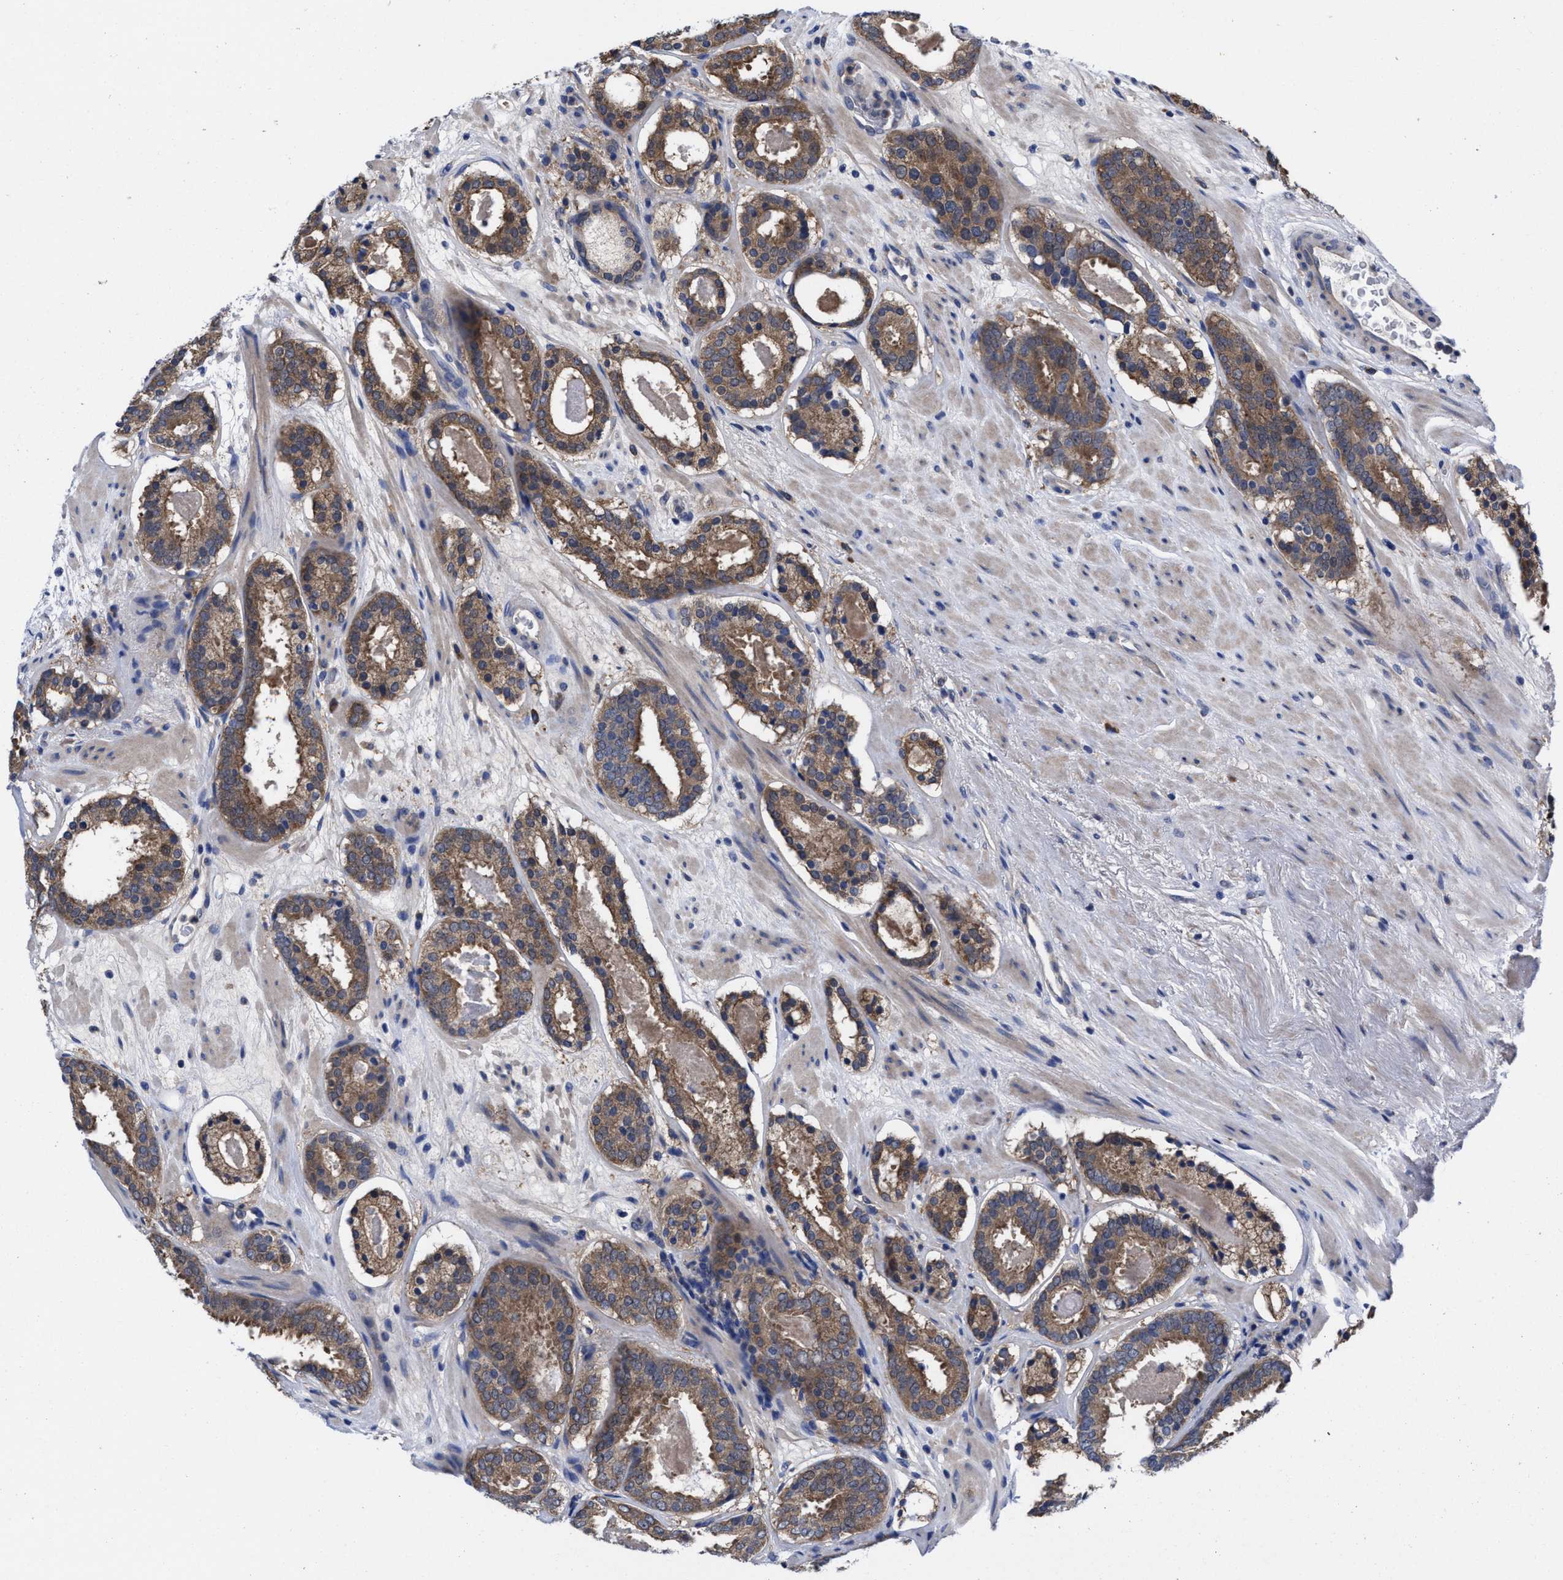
{"staining": {"intensity": "moderate", "quantity": ">75%", "location": "cytoplasmic/membranous"}, "tissue": "prostate cancer", "cell_type": "Tumor cells", "image_type": "cancer", "snomed": [{"axis": "morphology", "description": "Adenocarcinoma, Low grade"}, {"axis": "topography", "description": "Prostate"}], "caption": "DAB (3,3'-diaminobenzidine) immunohistochemical staining of human low-grade adenocarcinoma (prostate) shows moderate cytoplasmic/membranous protein positivity in approximately >75% of tumor cells. The staining was performed using DAB (3,3'-diaminobenzidine), with brown indicating positive protein expression. Nuclei are stained blue with hematoxylin.", "gene": "TXNDC17", "patient": {"sex": "male", "age": 69}}